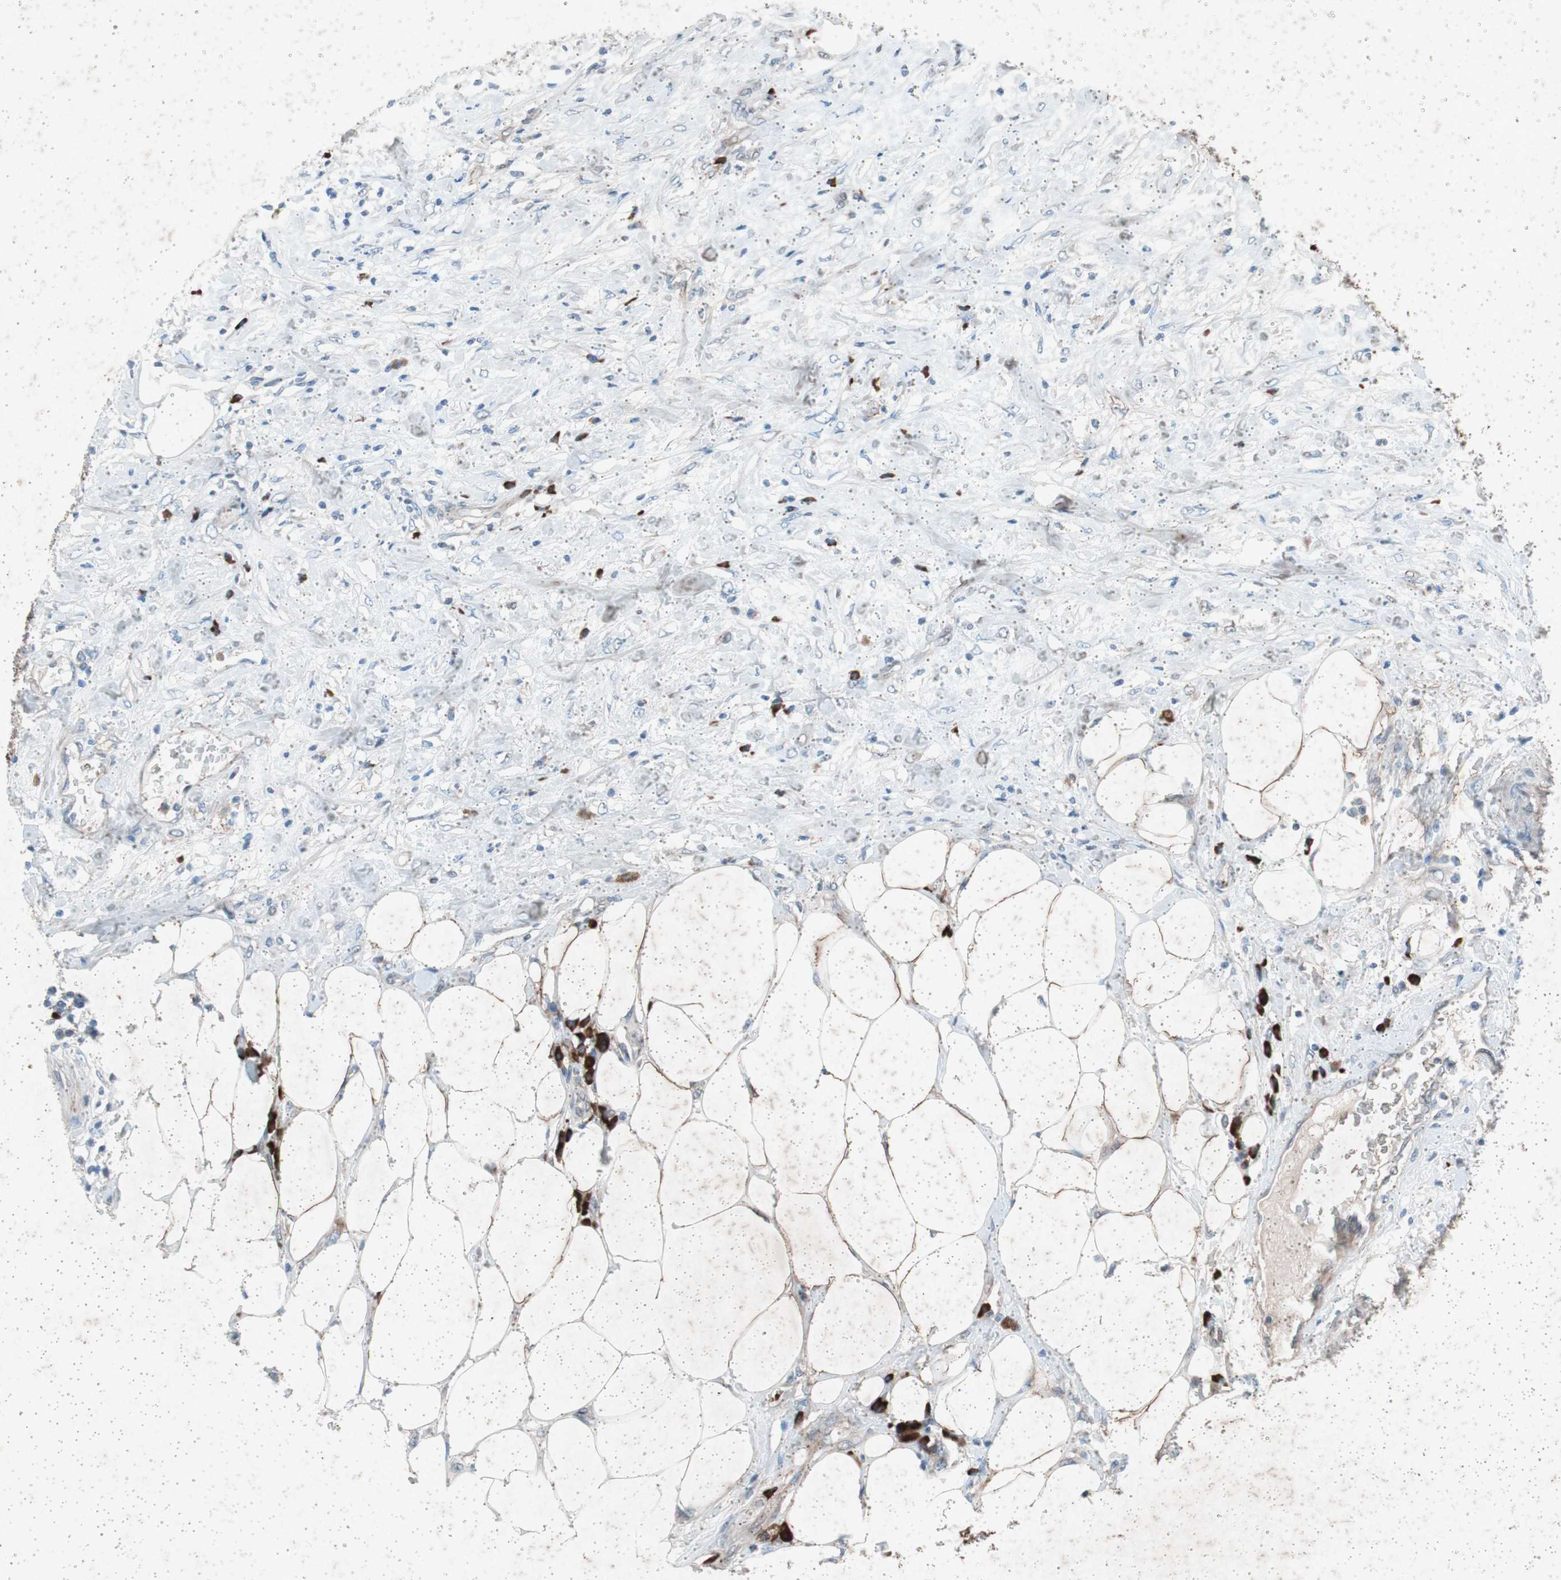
{"staining": {"intensity": "weak", "quantity": "<25%", "location": "cytoplasmic/membranous"}, "tissue": "urothelial cancer", "cell_type": "Tumor cells", "image_type": "cancer", "snomed": [{"axis": "morphology", "description": "Urothelial carcinoma, High grade"}, {"axis": "topography", "description": "Urinary bladder"}], "caption": "Immunohistochemistry of human high-grade urothelial carcinoma shows no expression in tumor cells. (Stains: DAB (3,3'-diaminobenzidine) IHC with hematoxylin counter stain, Microscopy: brightfield microscopy at high magnification).", "gene": "GRB7", "patient": {"sex": "female", "age": 80}}